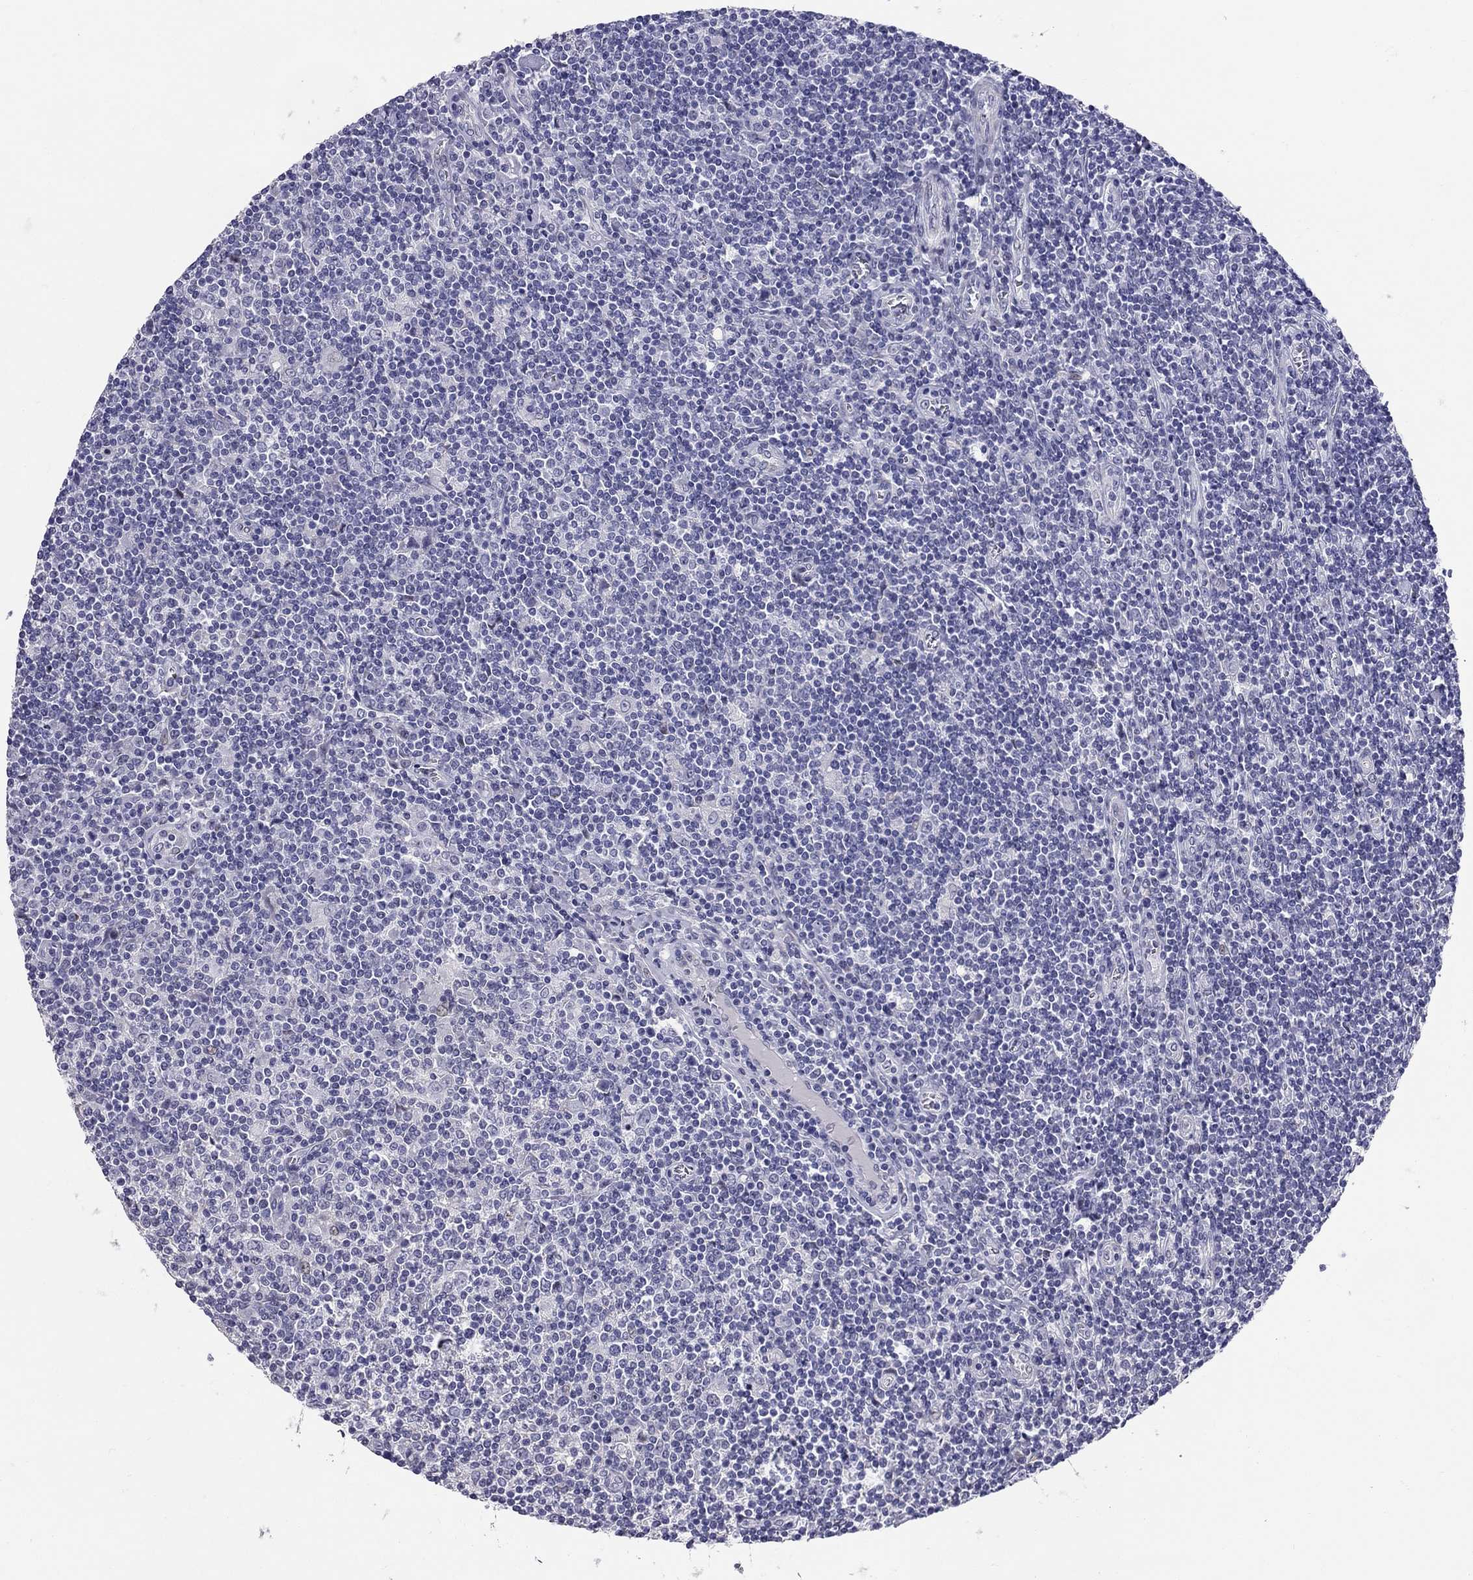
{"staining": {"intensity": "negative", "quantity": "none", "location": "none"}, "tissue": "lymphoma", "cell_type": "Tumor cells", "image_type": "cancer", "snomed": [{"axis": "morphology", "description": "Hodgkin's disease, NOS"}, {"axis": "topography", "description": "Lymph node"}], "caption": "High magnification brightfield microscopy of Hodgkin's disease stained with DAB (brown) and counterstained with hematoxylin (blue): tumor cells show no significant positivity.", "gene": "C8orf88", "patient": {"sex": "male", "age": 40}}